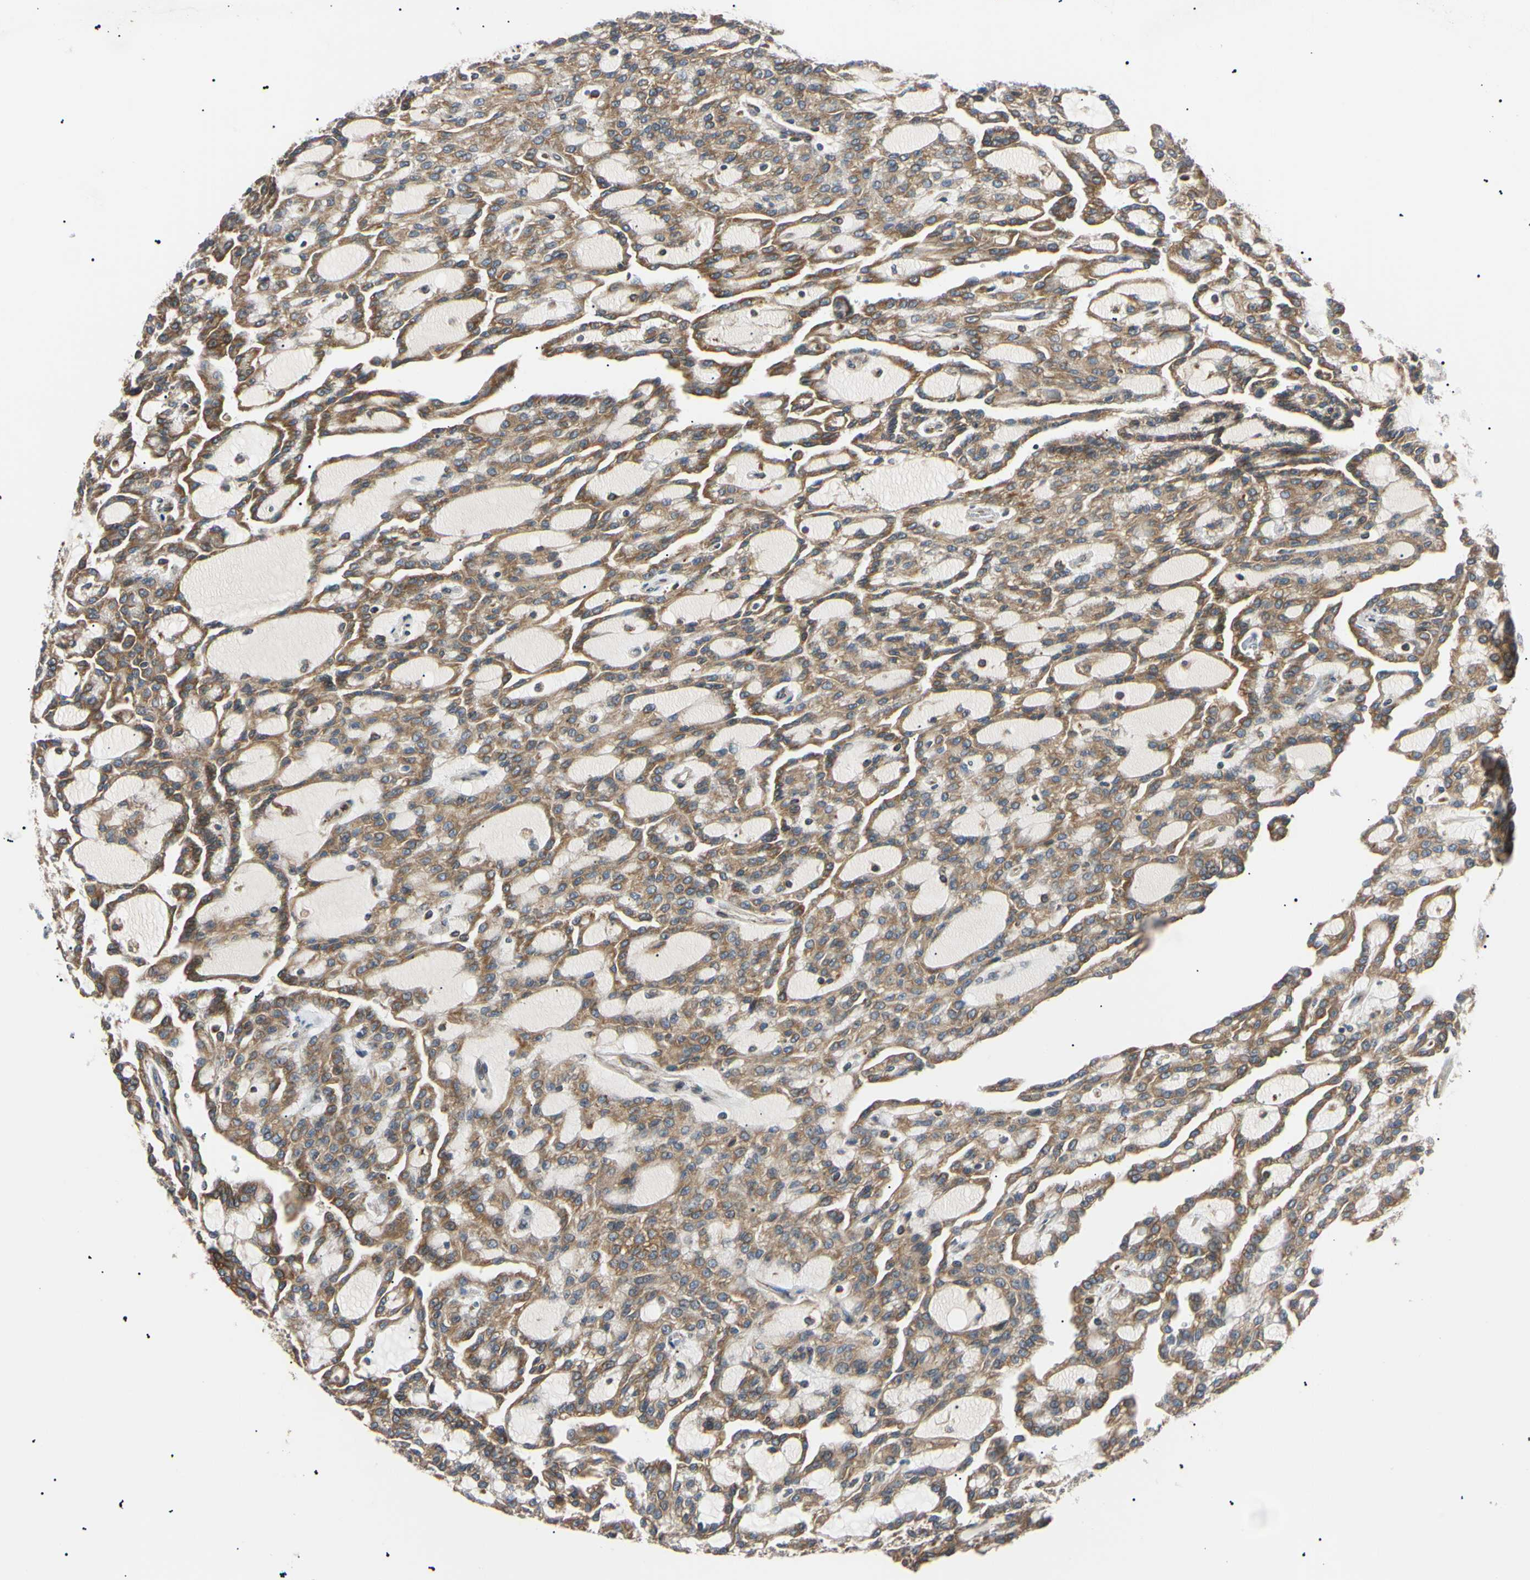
{"staining": {"intensity": "moderate", "quantity": ">75%", "location": "cytoplasmic/membranous"}, "tissue": "renal cancer", "cell_type": "Tumor cells", "image_type": "cancer", "snomed": [{"axis": "morphology", "description": "Adenocarcinoma, NOS"}, {"axis": "topography", "description": "Kidney"}], "caption": "There is medium levels of moderate cytoplasmic/membranous positivity in tumor cells of adenocarcinoma (renal), as demonstrated by immunohistochemical staining (brown color).", "gene": "VAPA", "patient": {"sex": "male", "age": 63}}